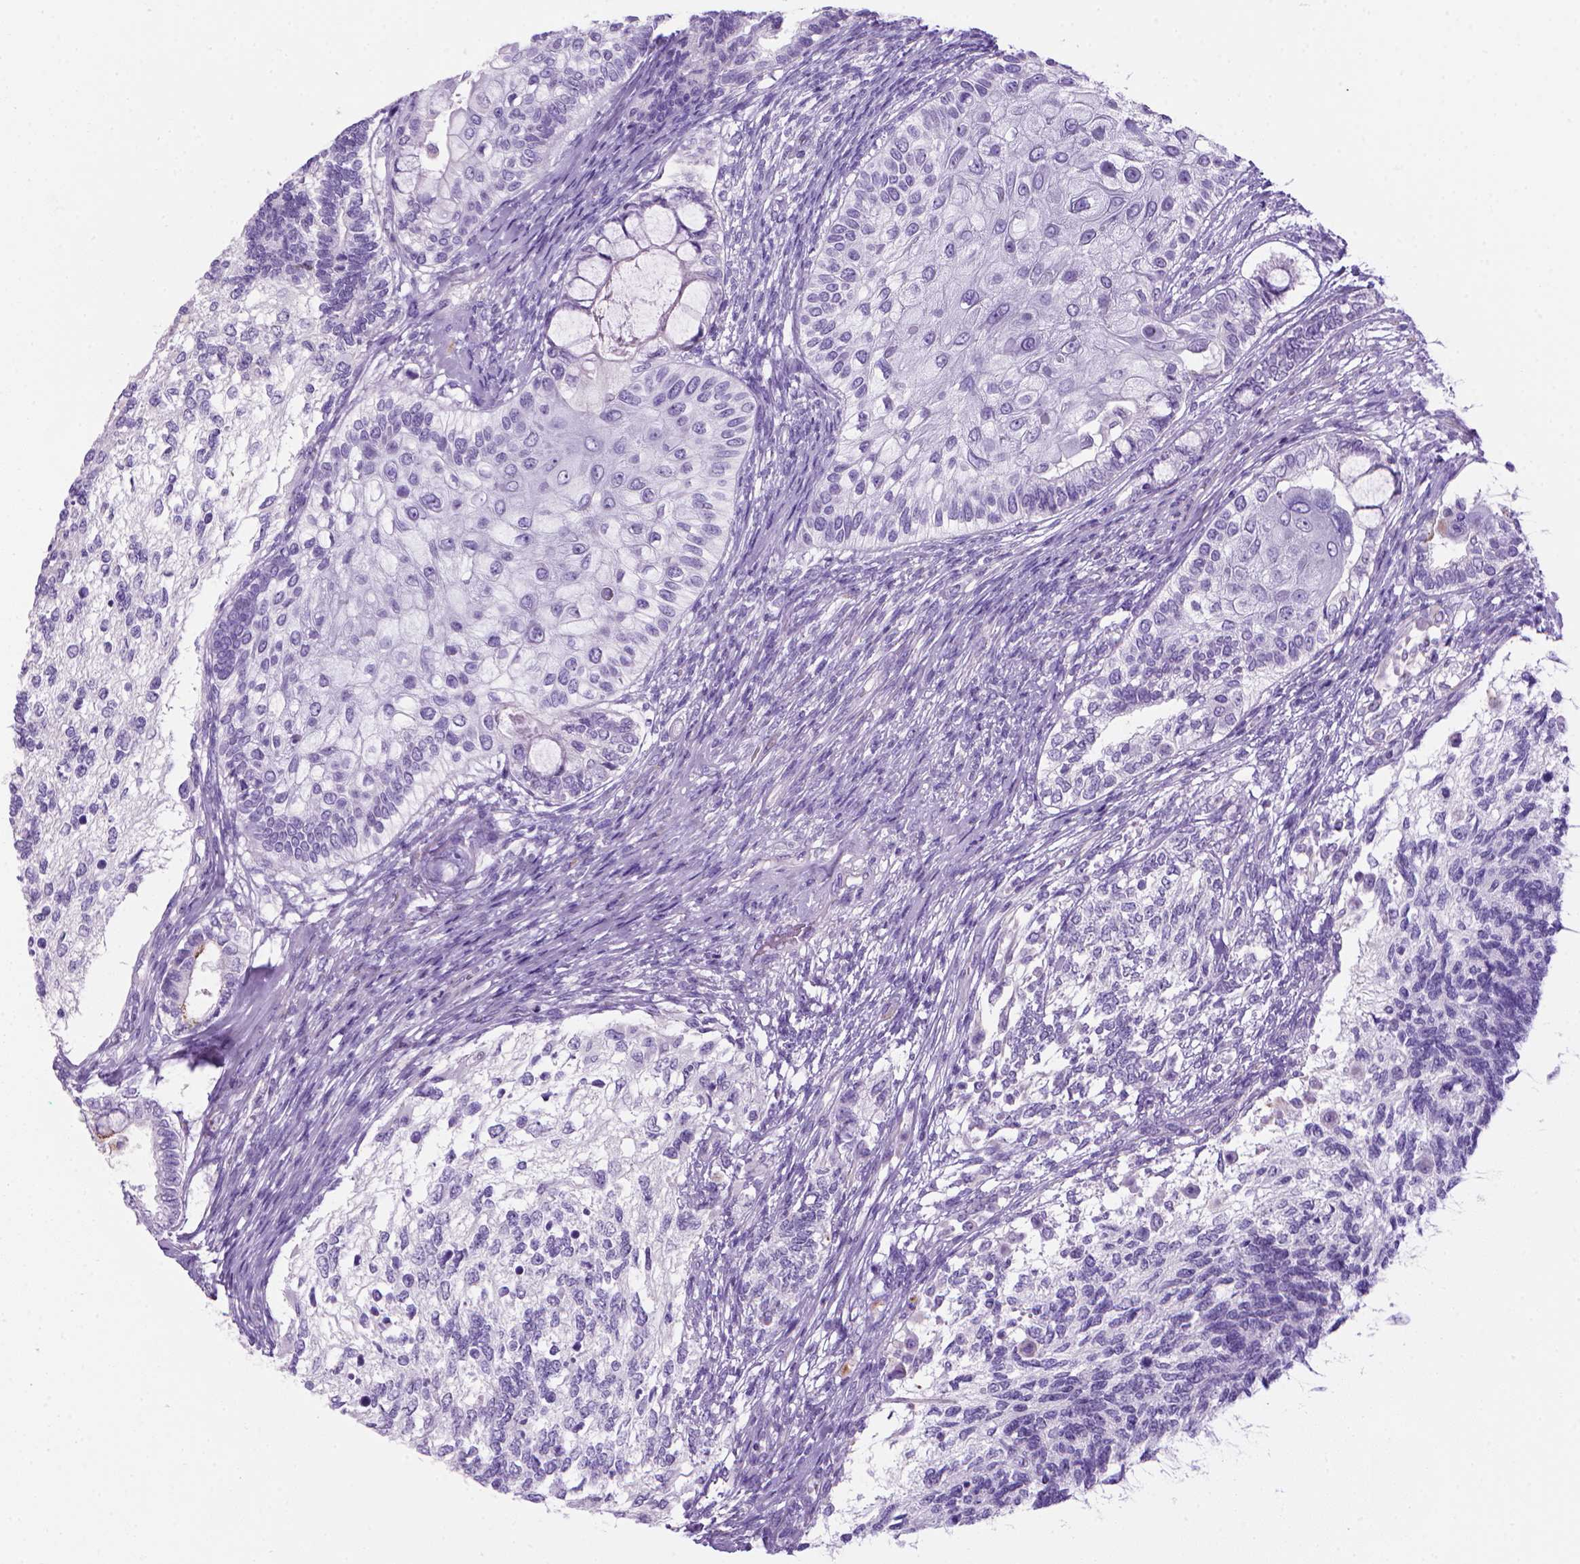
{"staining": {"intensity": "negative", "quantity": "none", "location": "none"}, "tissue": "testis cancer", "cell_type": "Tumor cells", "image_type": "cancer", "snomed": [{"axis": "morphology", "description": "Seminoma, NOS"}, {"axis": "morphology", "description": "Carcinoma, Embryonal, NOS"}, {"axis": "topography", "description": "Testis"}], "caption": "An image of testis cancer stained for a protein demonstrates no brown staining in tumor cells.", "gene": "ARHGEF33", "patient": {"sex": "male", "age": 41}}